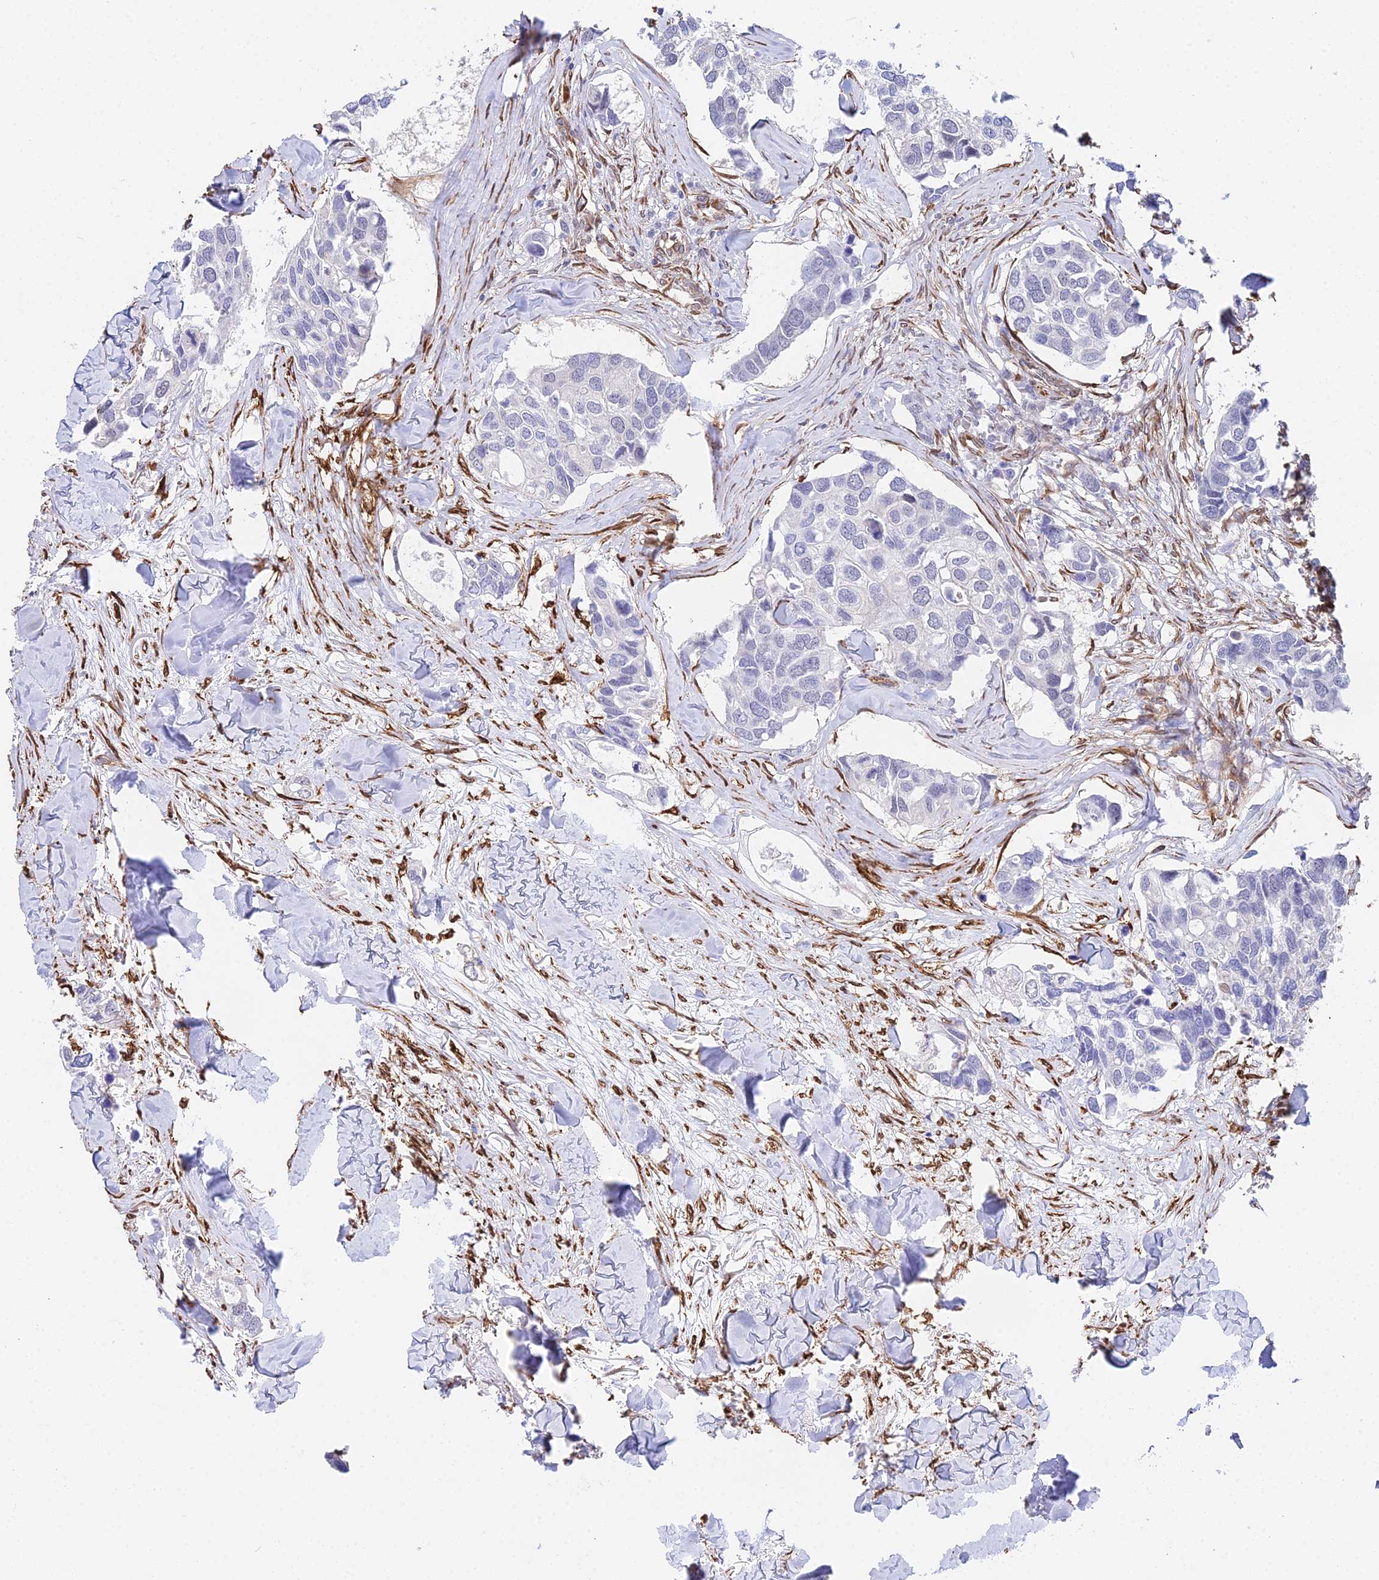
{"staining": {"intensity": "negative", "quantity": "none", "location": "none"}, "tissue": "breast cancer", "cell_type": "Tumor cells", "image_type": "cancer", "snomed": [{"axis": "morphology", "description": "Duct carcinoma"}, {"axis": "topography", "description": "Breast"}], "caption": "Breast cancer (invasive ductal carcinoma) stained for a protein using immunohistochemistry (IHC) shows no positivity tumor cells.", "gene": "MXRA7", "patient": {"sex": "female", "age": 83}}